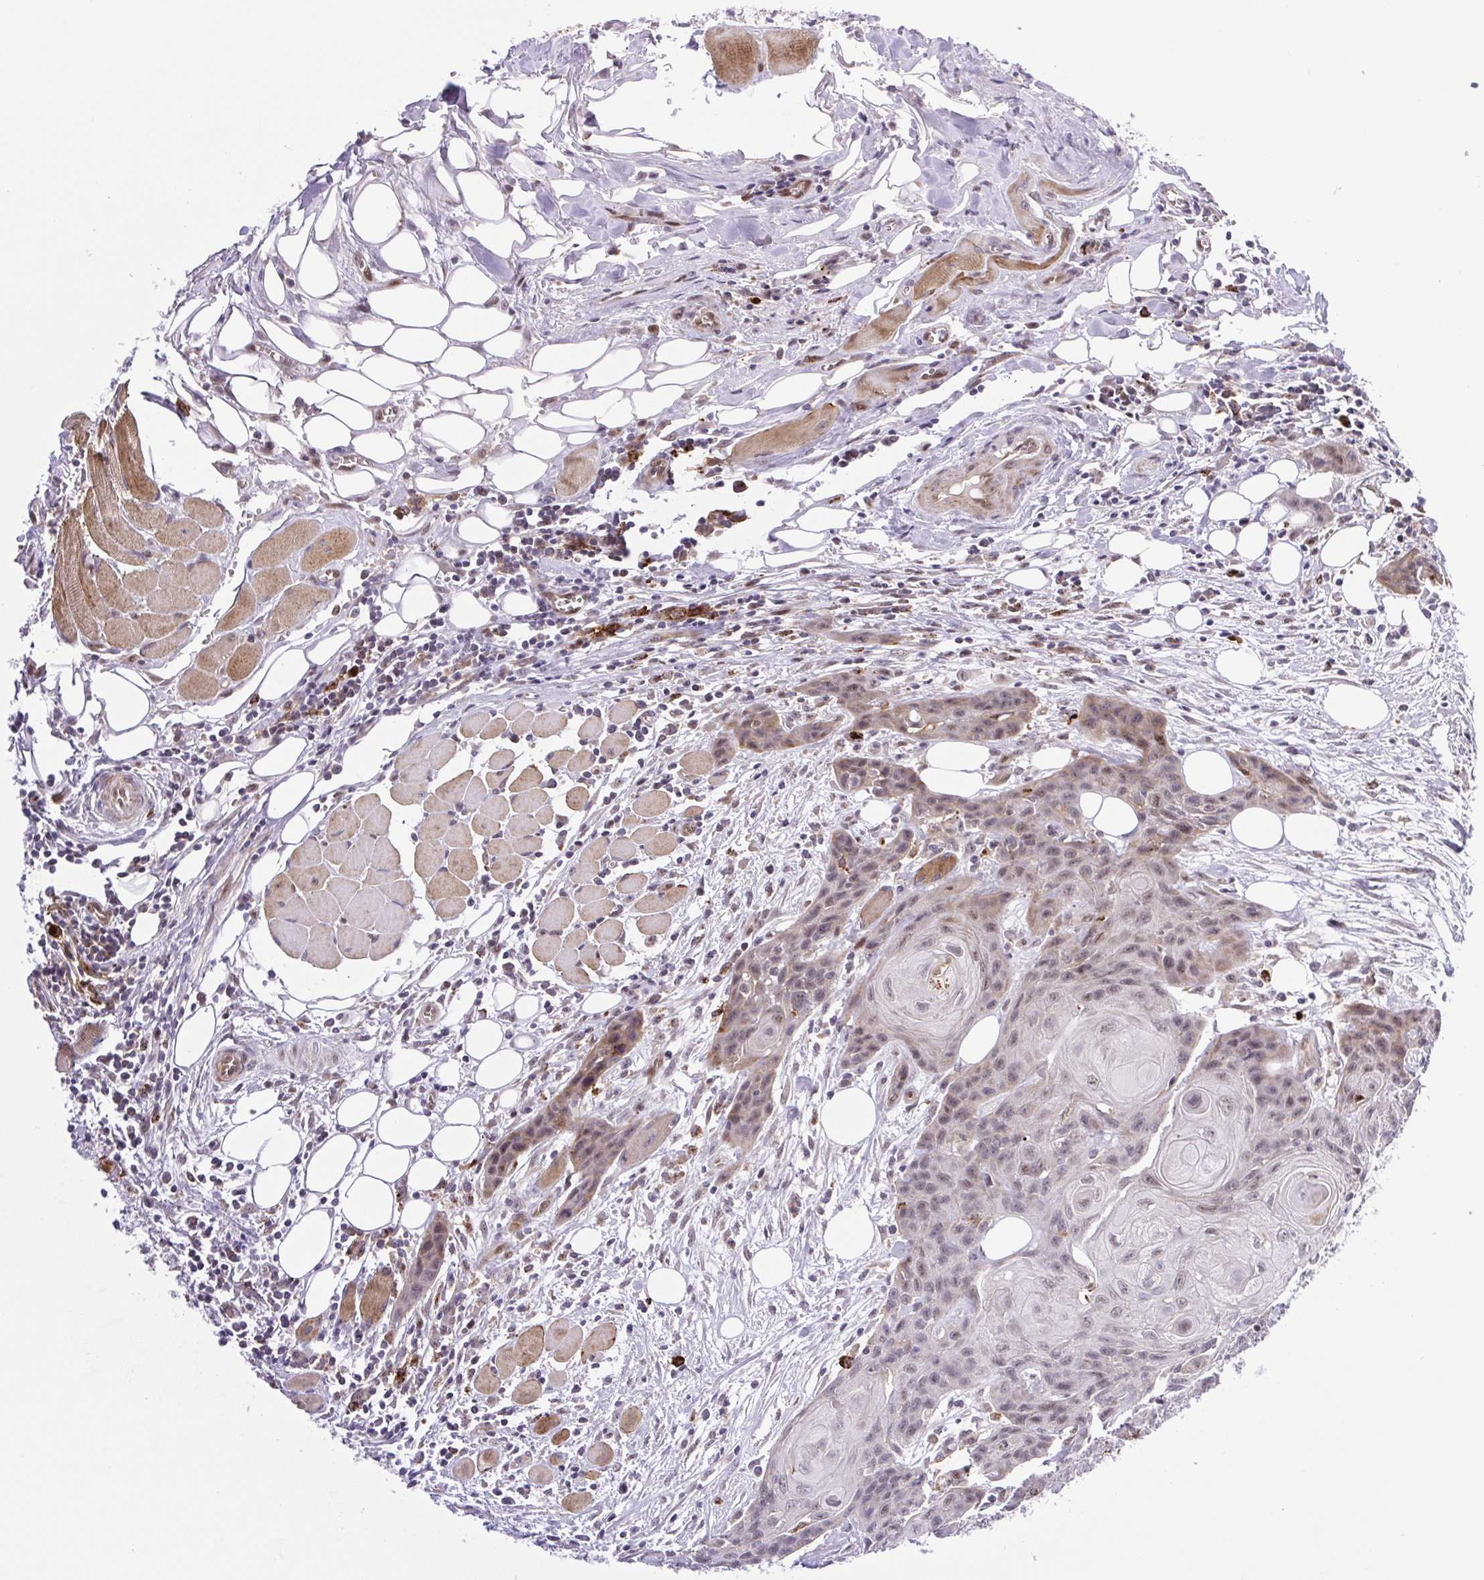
{"staining": {"intensity": "weak", "quantity": "25%-75%", "location": "nuclear"}, "tissue": "head and neck cancer", "cell_type": "Tumor cells", "image_type": "cancer", "snomed": [{"axis": "morphology", "description": "Squamous cell carcinoma, NOS"}, {"axis": "topography", "description": "Oral tissue"}, {"axis": "topography", "description": "Head-Neck"}], "caption": "DAB (3,3'-diaminobenzidine) immunohistochemical staining of human head and neck cancer (squamous cell carcinoma) demonstrates weak nuclear protein staining in about 25%-75% of tumor cells.", "gene": "ERG", "patient": {"sex": "male", "age": 58}}